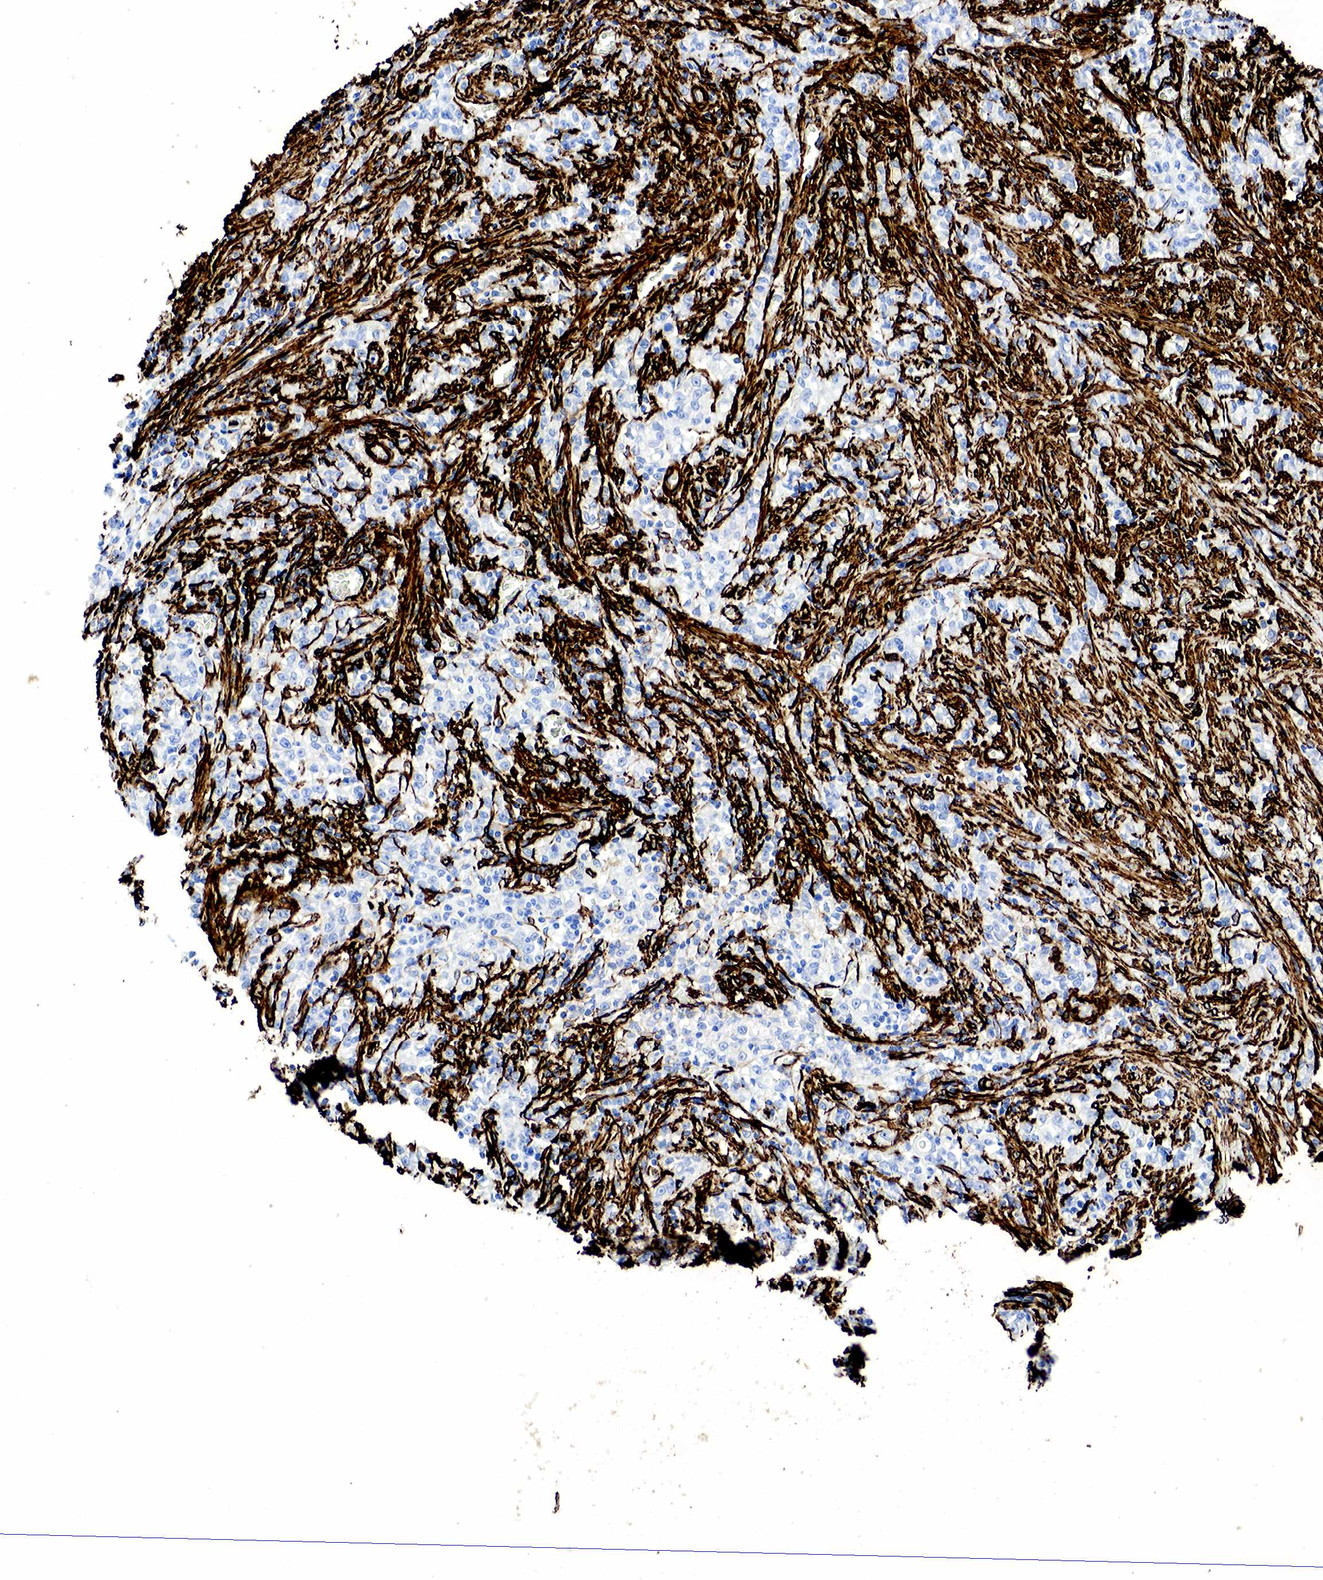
{"staining": {"intensity": "negative", "quantity": "none", "location": "none"}, "tissue": "stomach cancer", "cell_type": "Tumor cells", "image_type": "cancer", "snomed": [{"axis": "morphology", "description": "Adenocarcinoma, NOS"}, {"axis": "topography", "description": "Stomach"}], "caption": "High magnification brightfield microscopy of adenocarcinoma (stomach) stained with DAB (3,3'-diaminobenzidine) (brown) and counterstained with hematoxylin (blue): tumor cells show no significant positivity.", "gene": "ACTA2", "patient": {"sex": "male", "age": 72}}